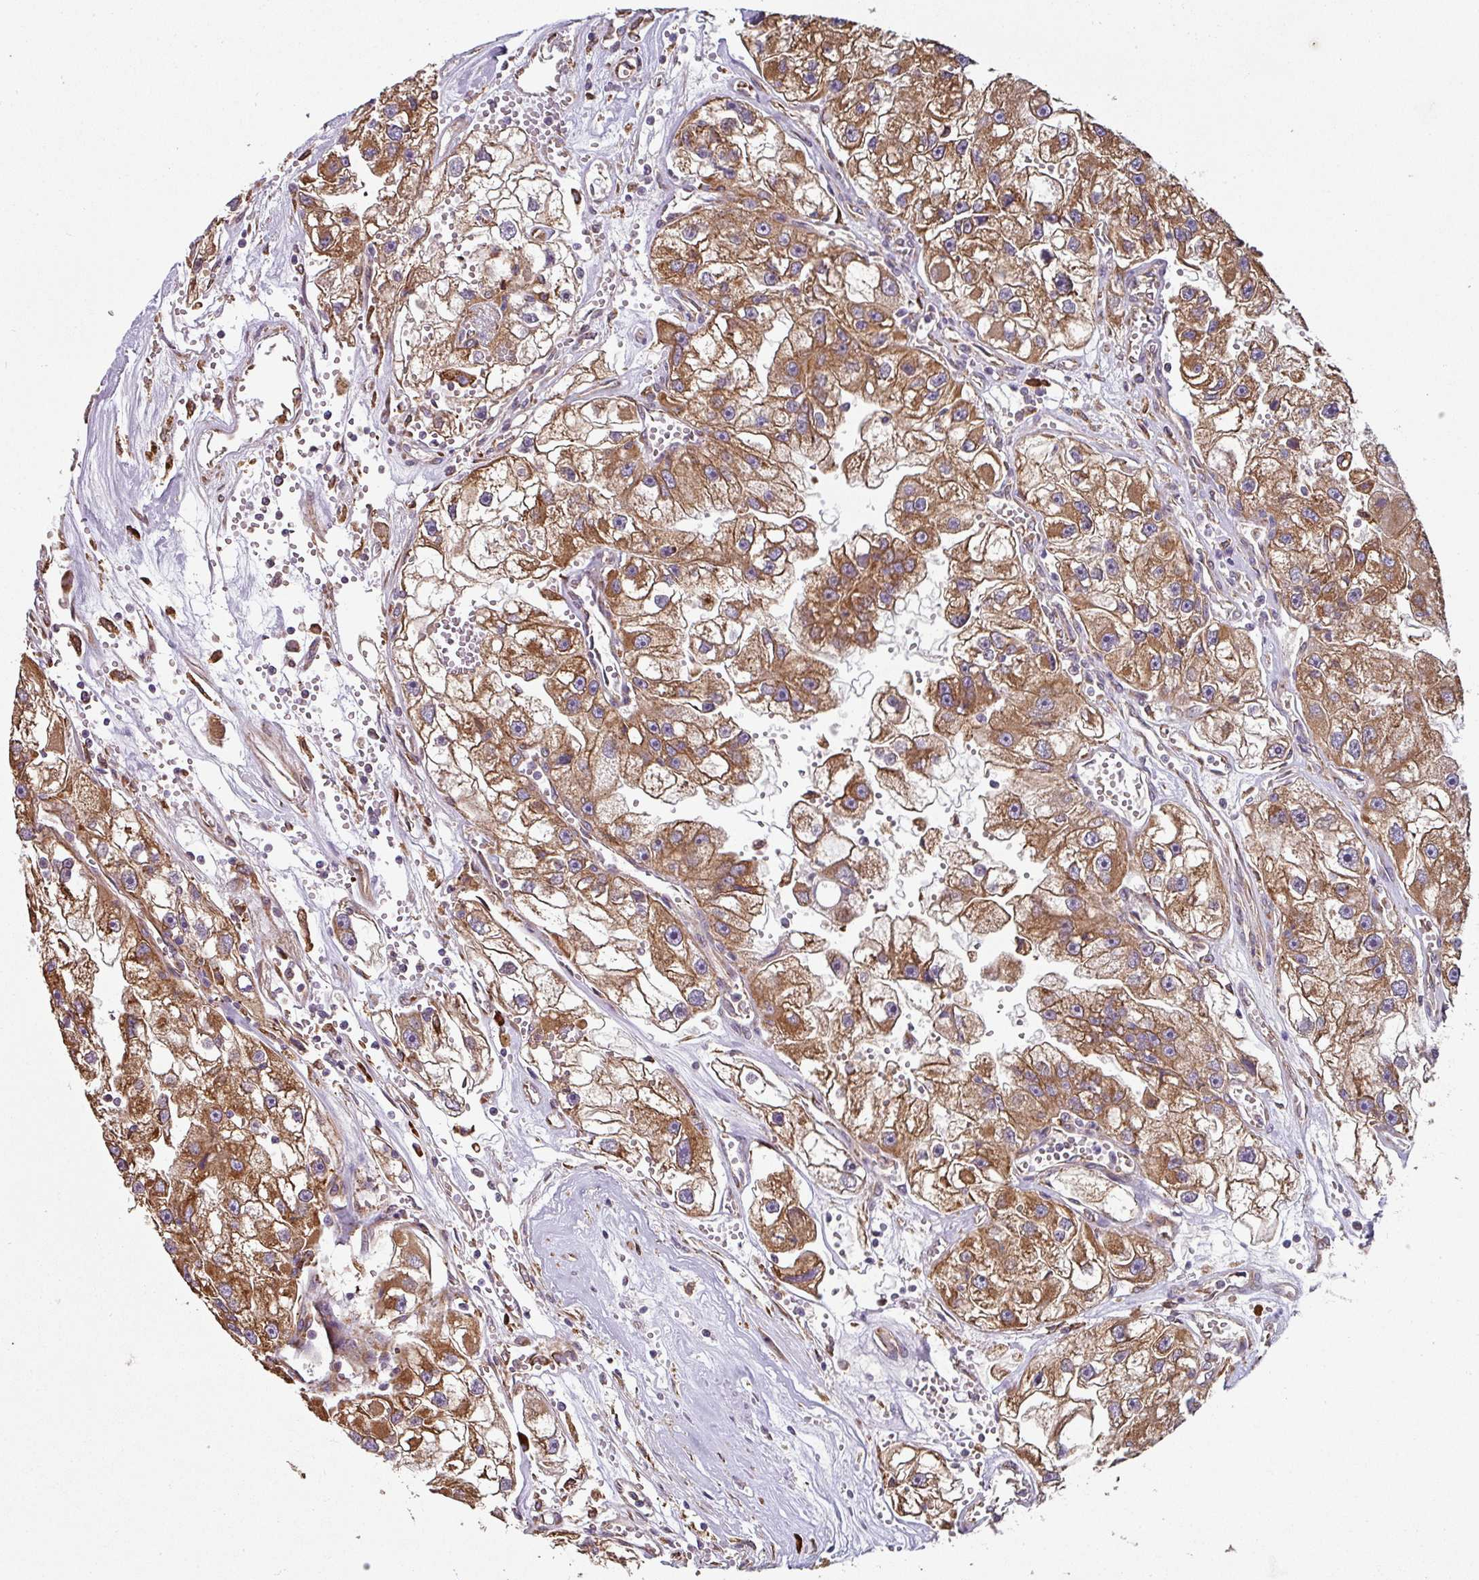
{"staining": {"intensity": "moderate", "quantity": ">75%", "location": "cytoplasmic/membranous"}, "tissue": "renal cancer", "cell_type": "Tumor cells", "image_type": "cancer", "snomed": [{"axis": "morphology", "description": "Adenocarcinoma, NOS"}, {"axis": "topography", "description": "Kidney"}], "caption": "This is an image of IHC staining of renal adenocarcinoma, which shows moderate expression in the cytoplasmic/membranous of tumor cells.", "gene": "FAT4", "patient": {"sex": "male", "age": 63}}